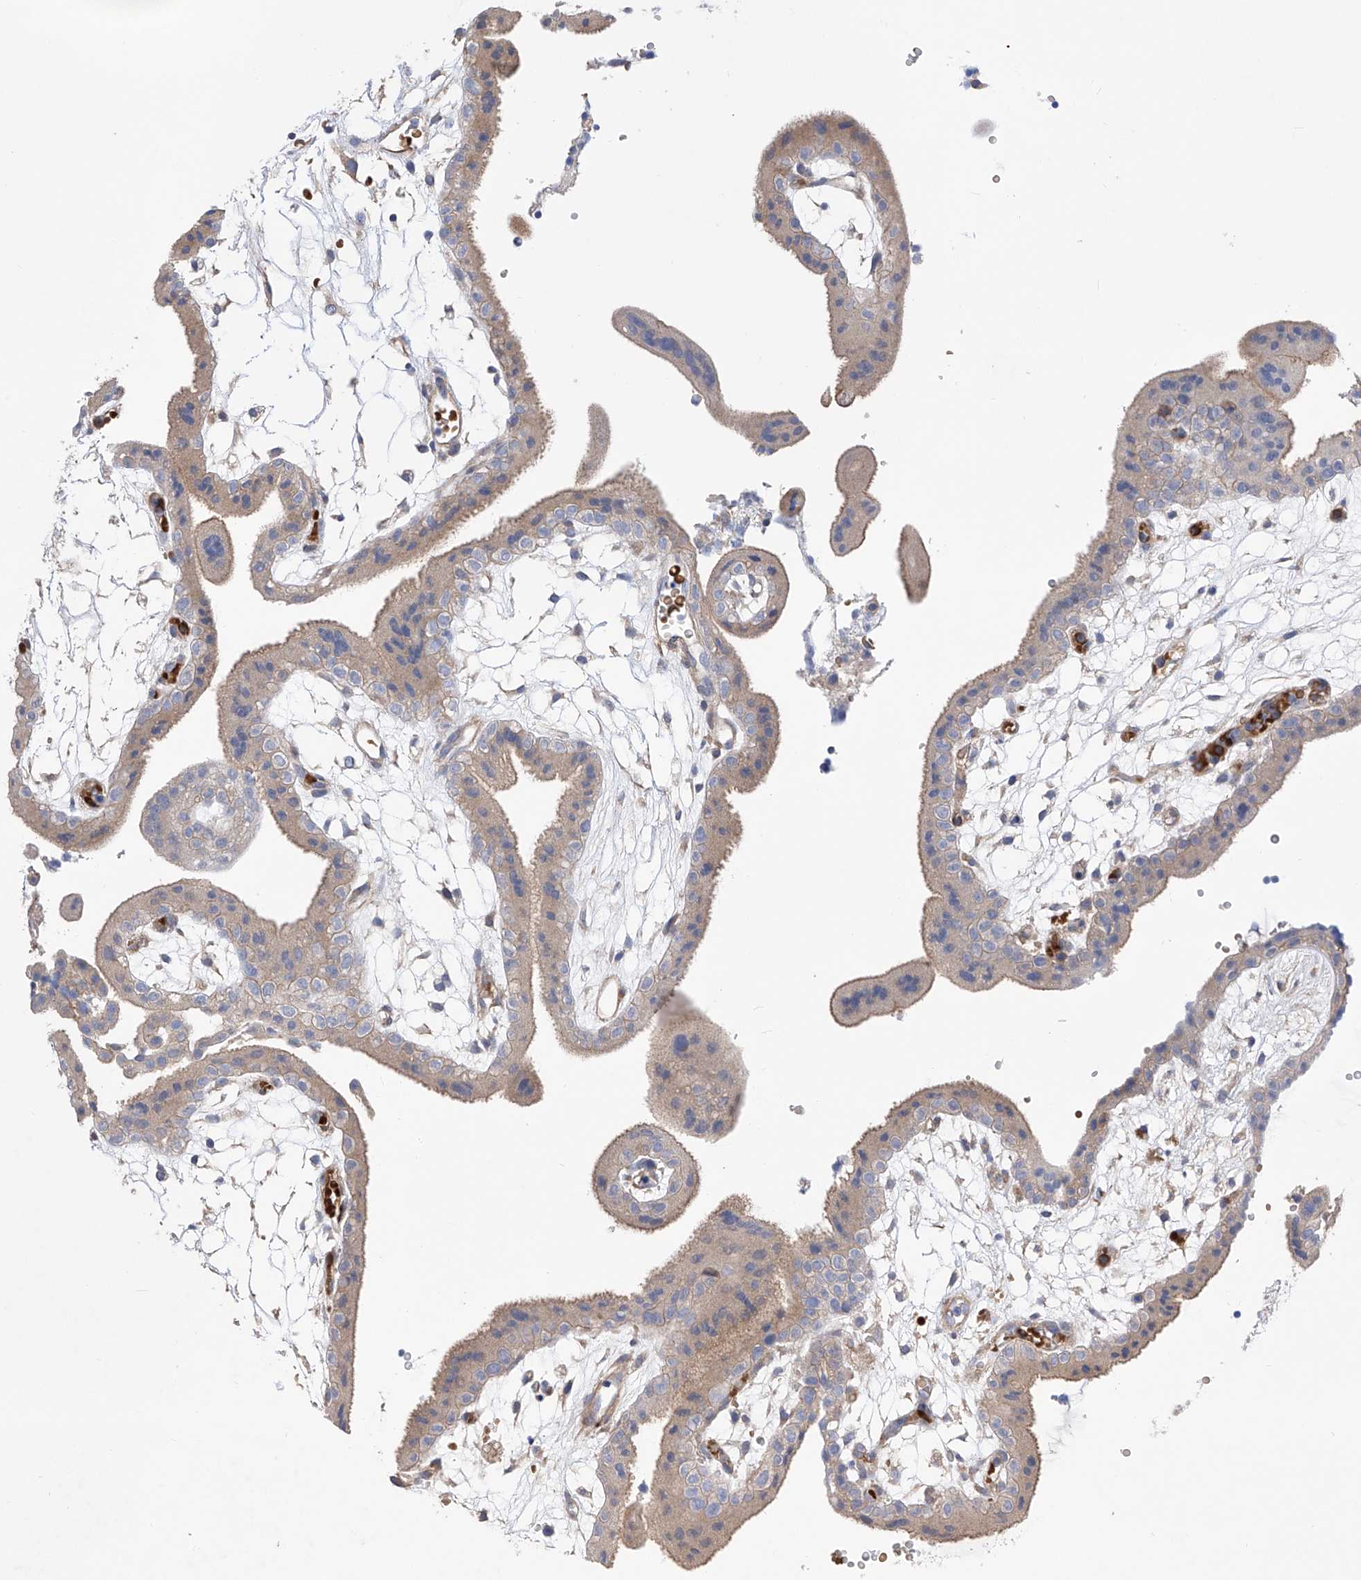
{"staining": {"intensity": "strong", "quantity": ">75%", "location": "cytoplasmic/membranous"}, "tissue": "placenta", "cell_type": "Decidual cells", "image_type": "normal", "snomed": [{"axis": "morphology", "description": "Normal tissue, NOS"}, {"axis": "topography", "description": "Placenta"}], "caption": "Protein analysis of benign placenta displays strong cytoplasmic/membranous staining in about >75% of decidual cells.", "gene": "NFATC4", "patient": {"sex": "female", "age": 18}}